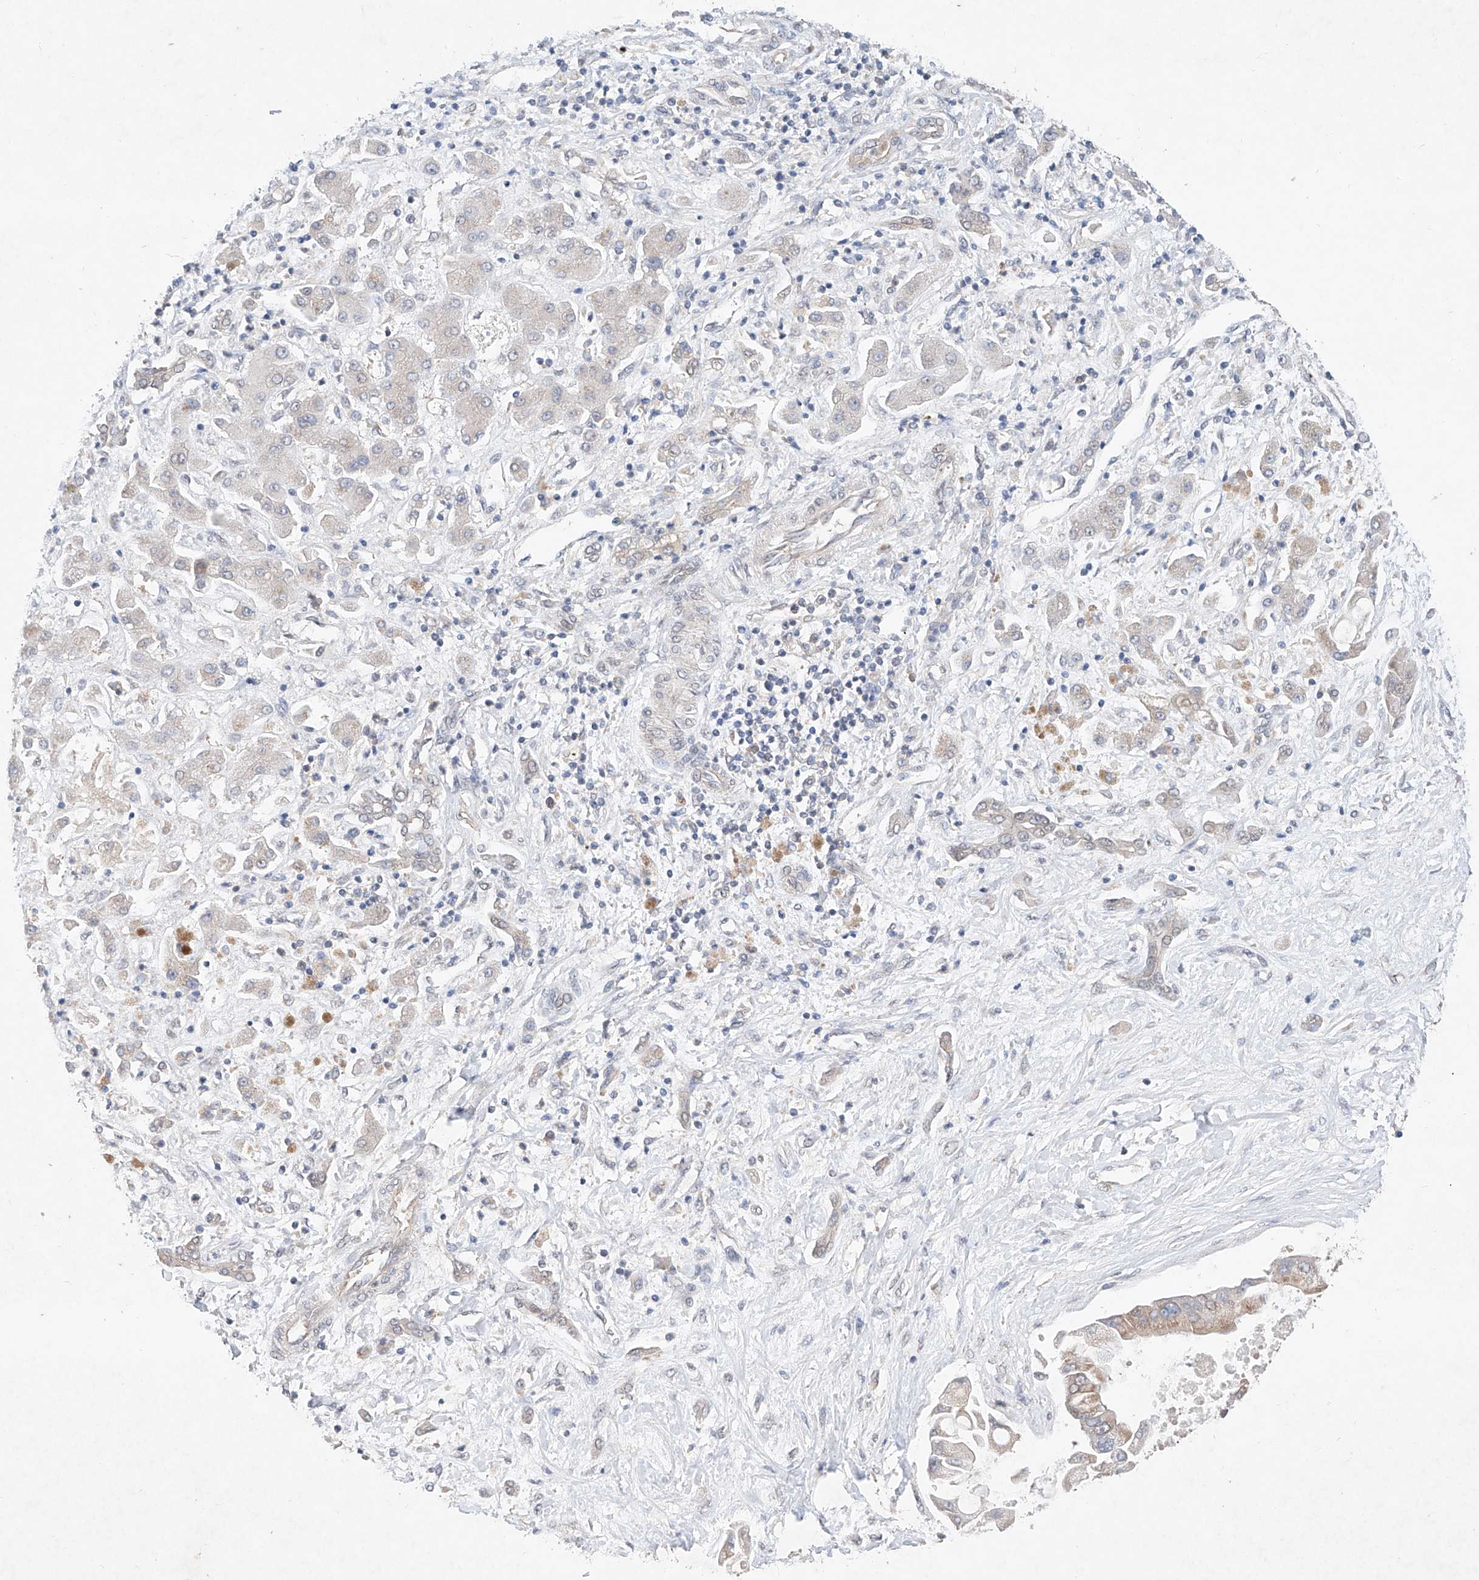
{"staining": {"intensity": "weak", "quantity": "25%-75%", "location": "cytoplasmic/membranous"}, "tissue": "liver cancer", "cell_type": "Tumor cells", "image_type": "cancer", "snomed": [{"axis": "morphology", "description": "Cholangiocarcinoma"}, {"axis": "topography", "description": "Liver"}], "caption": "DAB (3,3'-diaminobenzidine) immunohistochemical staining of human liver cancer demonstrates weak cytoplasmic/membranous protein staining in approximately 25%-75% of tumor cells.", "gene": "FASTK", "patient": {"sex": "male", "age": 50}}